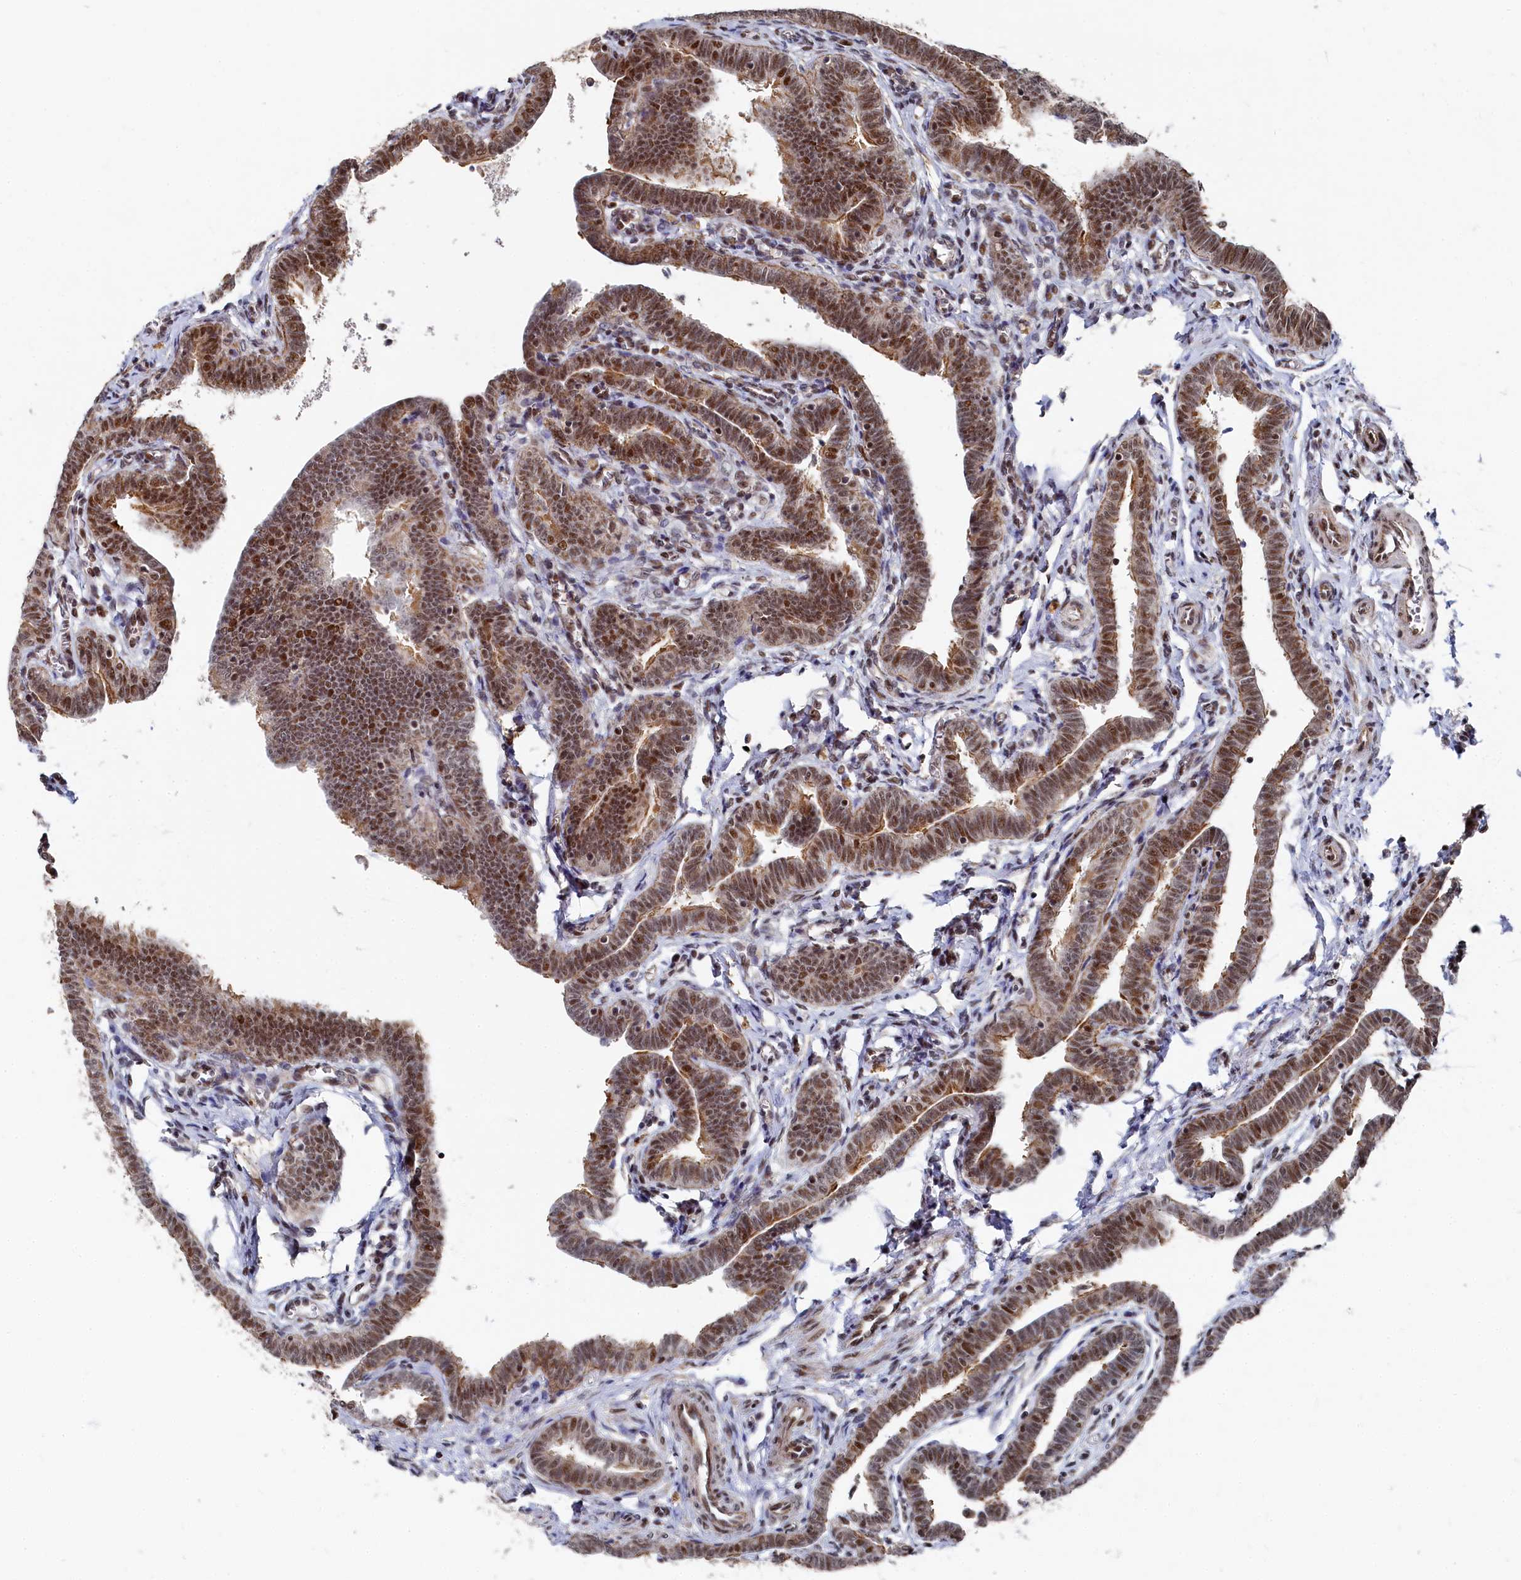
{"staining": {"intensity": "strong", "quantity": ">75%", "location": "cytoplasmic/membranous,nuclear"}, "tissue": "fallopian tube", "cell_type": "Glandular cells", "image_type": "normal", "snomed": [{"axis": "morphology", "description": "Normal tissue, NOS"}, {"axis": "topography", "description": "Fallopian tube"}], "caption": "Protein staining of unremarkable fallopian tube displays strong cytoplasmic/membranous,nuclear expression in about >75% of glandular cells.", "gene": "BUB3", "patient": {"sex": "female", "age": 36}}